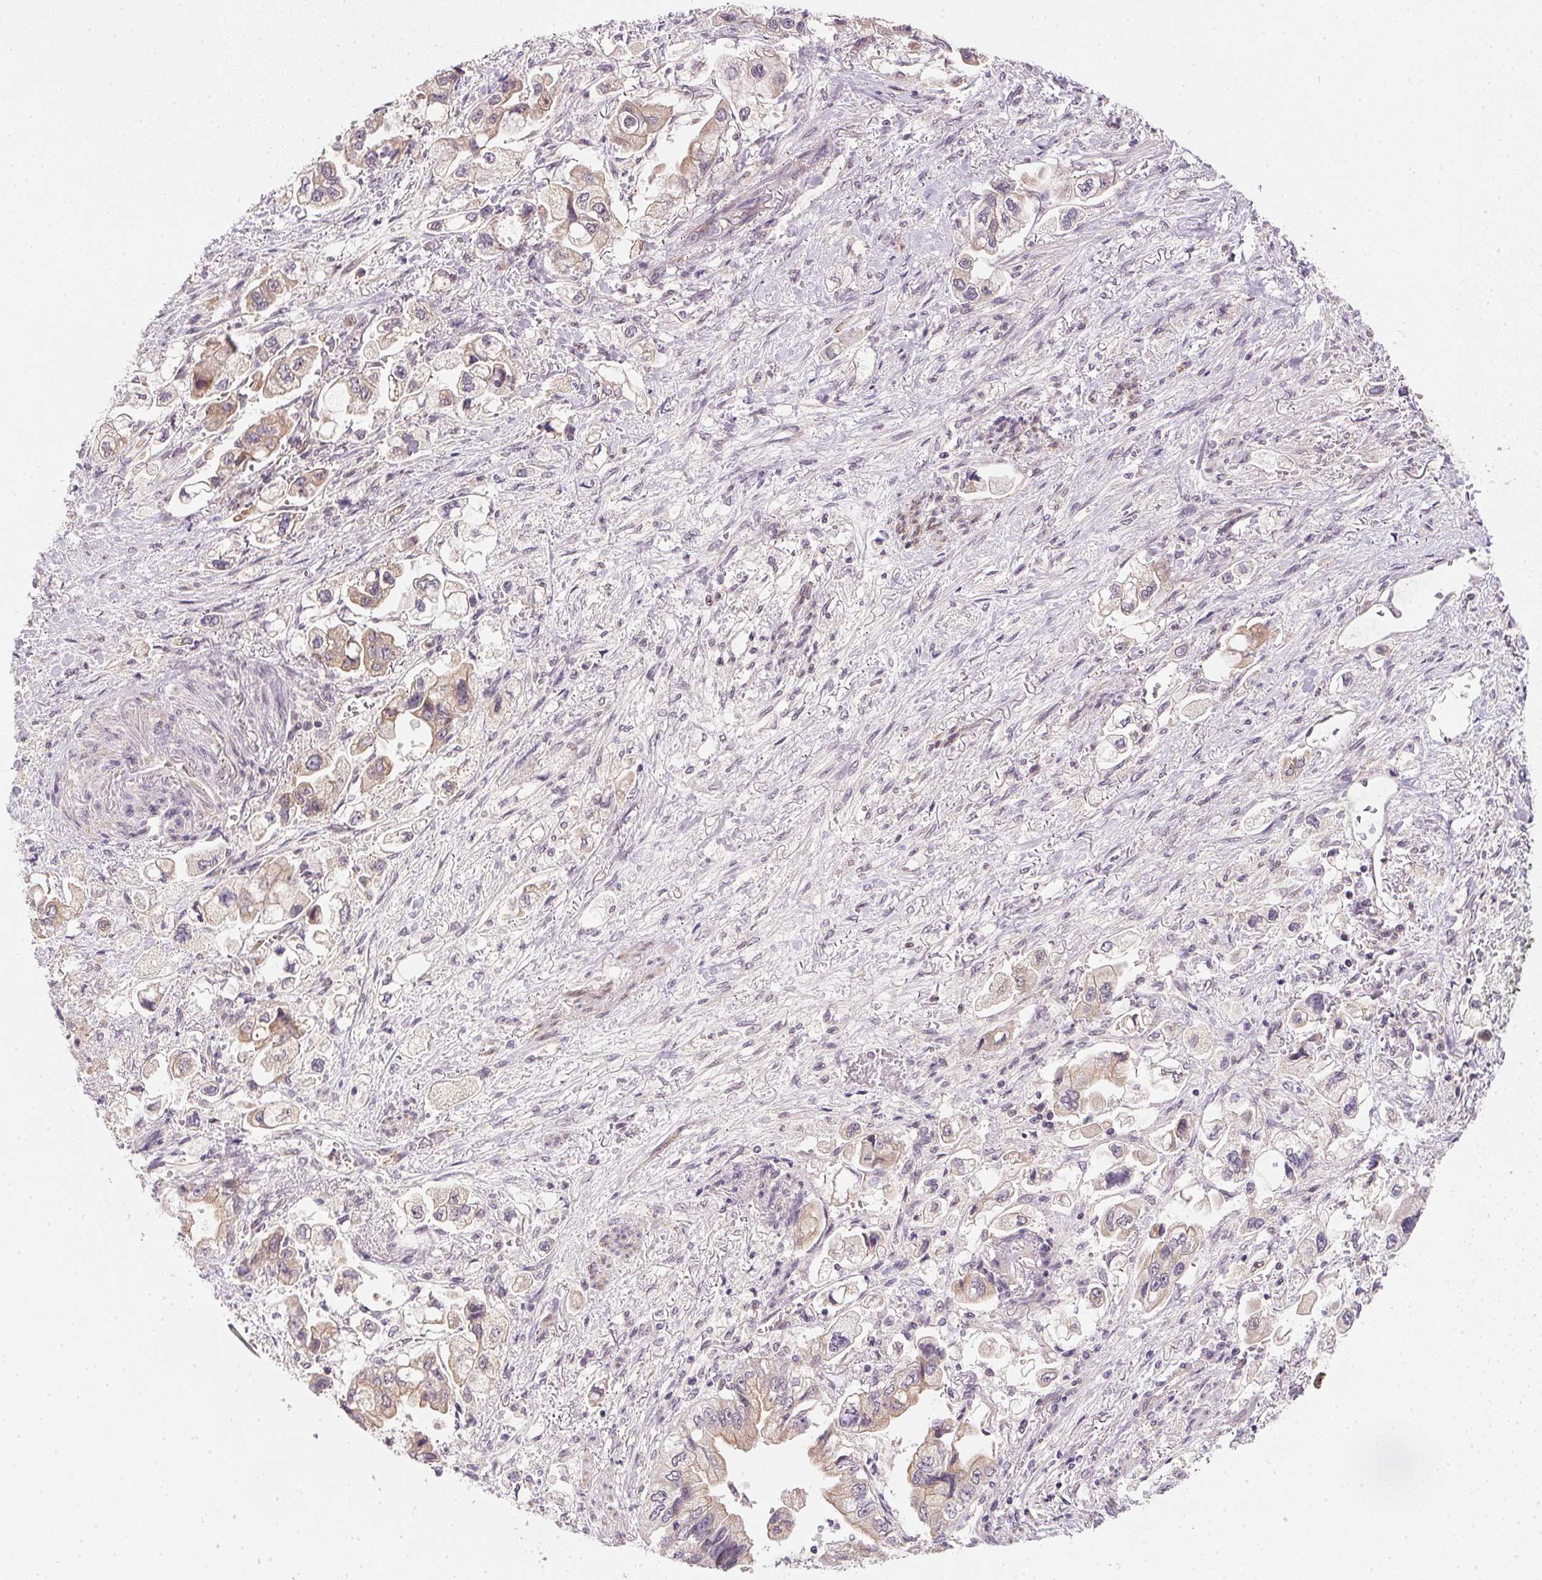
{"staining": {"intensity": "weak", "quantity": "<25%", "location": "cytoplasmic/membranous"}, "tissue": "stomach cancer", "cell_type": "Tumor cells", "image_type": "cancer", "snomed": [{"axis": "morphology", "description": "Normal tissue, NOS"}, {"axis": "morphology", "description": "Adenocarcinoma, NOS"}, {"axis": "topography", "description": "Stomach"}], "caption": "Tumor cells are negative for brown protein staining in adenocarcinoma (stomach).", "gene": "CFAP92", "patient": {"sex": "male", "age": 62}}